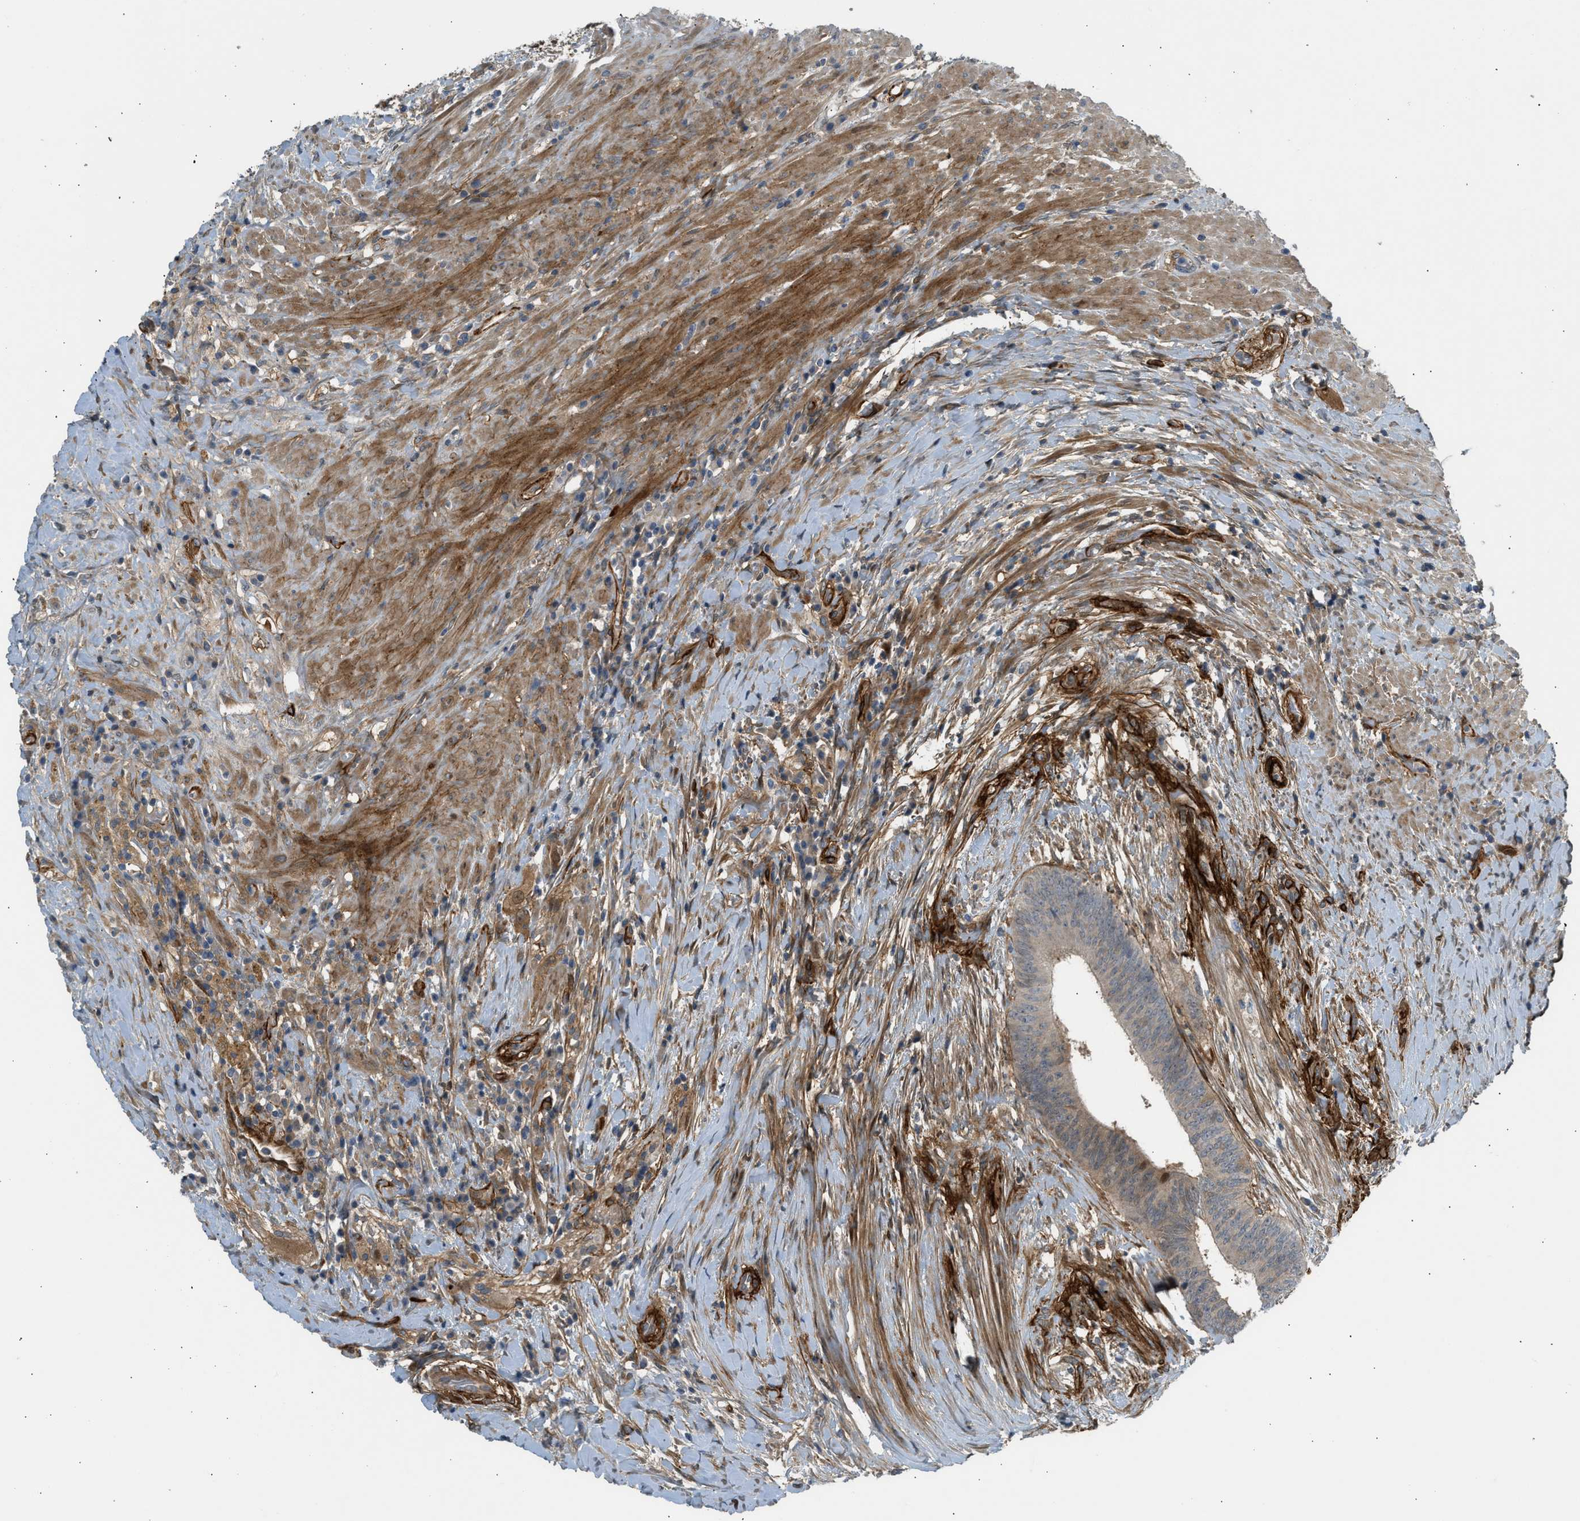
{"staining": {"intensity": "weak", "quantity": ">75%", "location": "cytoplasmic/membranous"}, "tissue": "colorectal cancer", "cell_type": "Tumor cells", "image_type": "cancer", "snomed": [{"axis": "morphology", "description": "Adenocarcinoma, NOS"}, {"axis": "topography", "description": "Rectum"}], "caption": "Immunohistochemistry (IHC) of colorectal adenocarcinoma shows low levels of weak cytoplasmic/membranous expression in about >75% of tumor cells.", "gene": "EDNRA", "patient": {"sex": "male", "age": 72}}